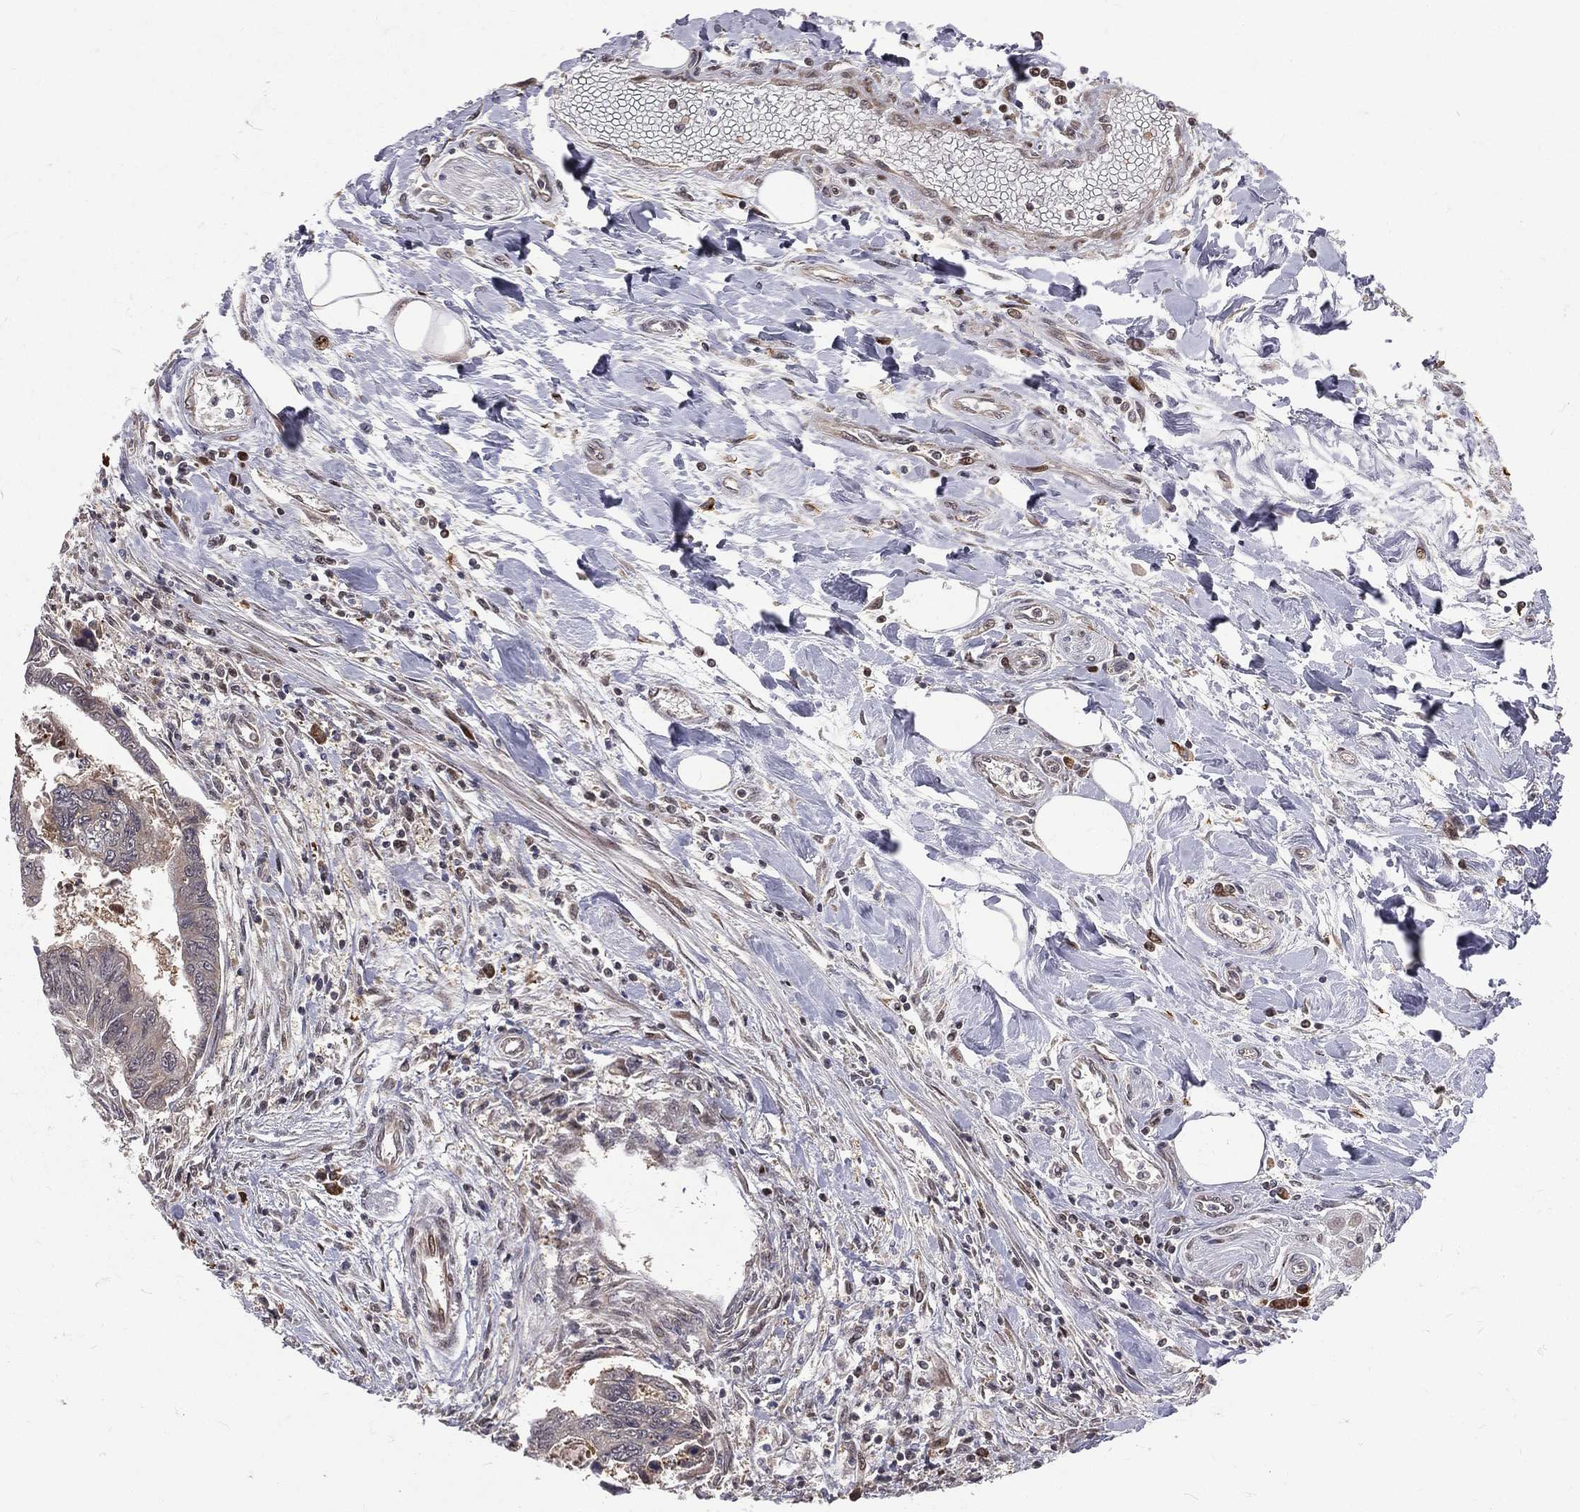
{"staining": {"intensity": "negative", "quantity": "none", "location": "none"}, "tissue": "colorectal cancer", "cell_type": "Tumor cells", "image_type": "cancer", "snomed": [{"axis": "morphology", "description": "Adenocarcinoma, NOS"}, {"axis": "topography", "description": "Colon"}], "caption": "This image is of adenocarcinoma (colorectal) stained with IHC to label a protein in brown with the nuclei are counter-stained blue. There is no staining in tumor cells. (Stains: DAB (3,3'-diaminobenzidine) immunohistochemistry with hematoxylin counter stain, Microscopy: brightfield microscopy at high magnification).", "gene": "MDM2", "patient": {"sex": "female", "age": 65}}